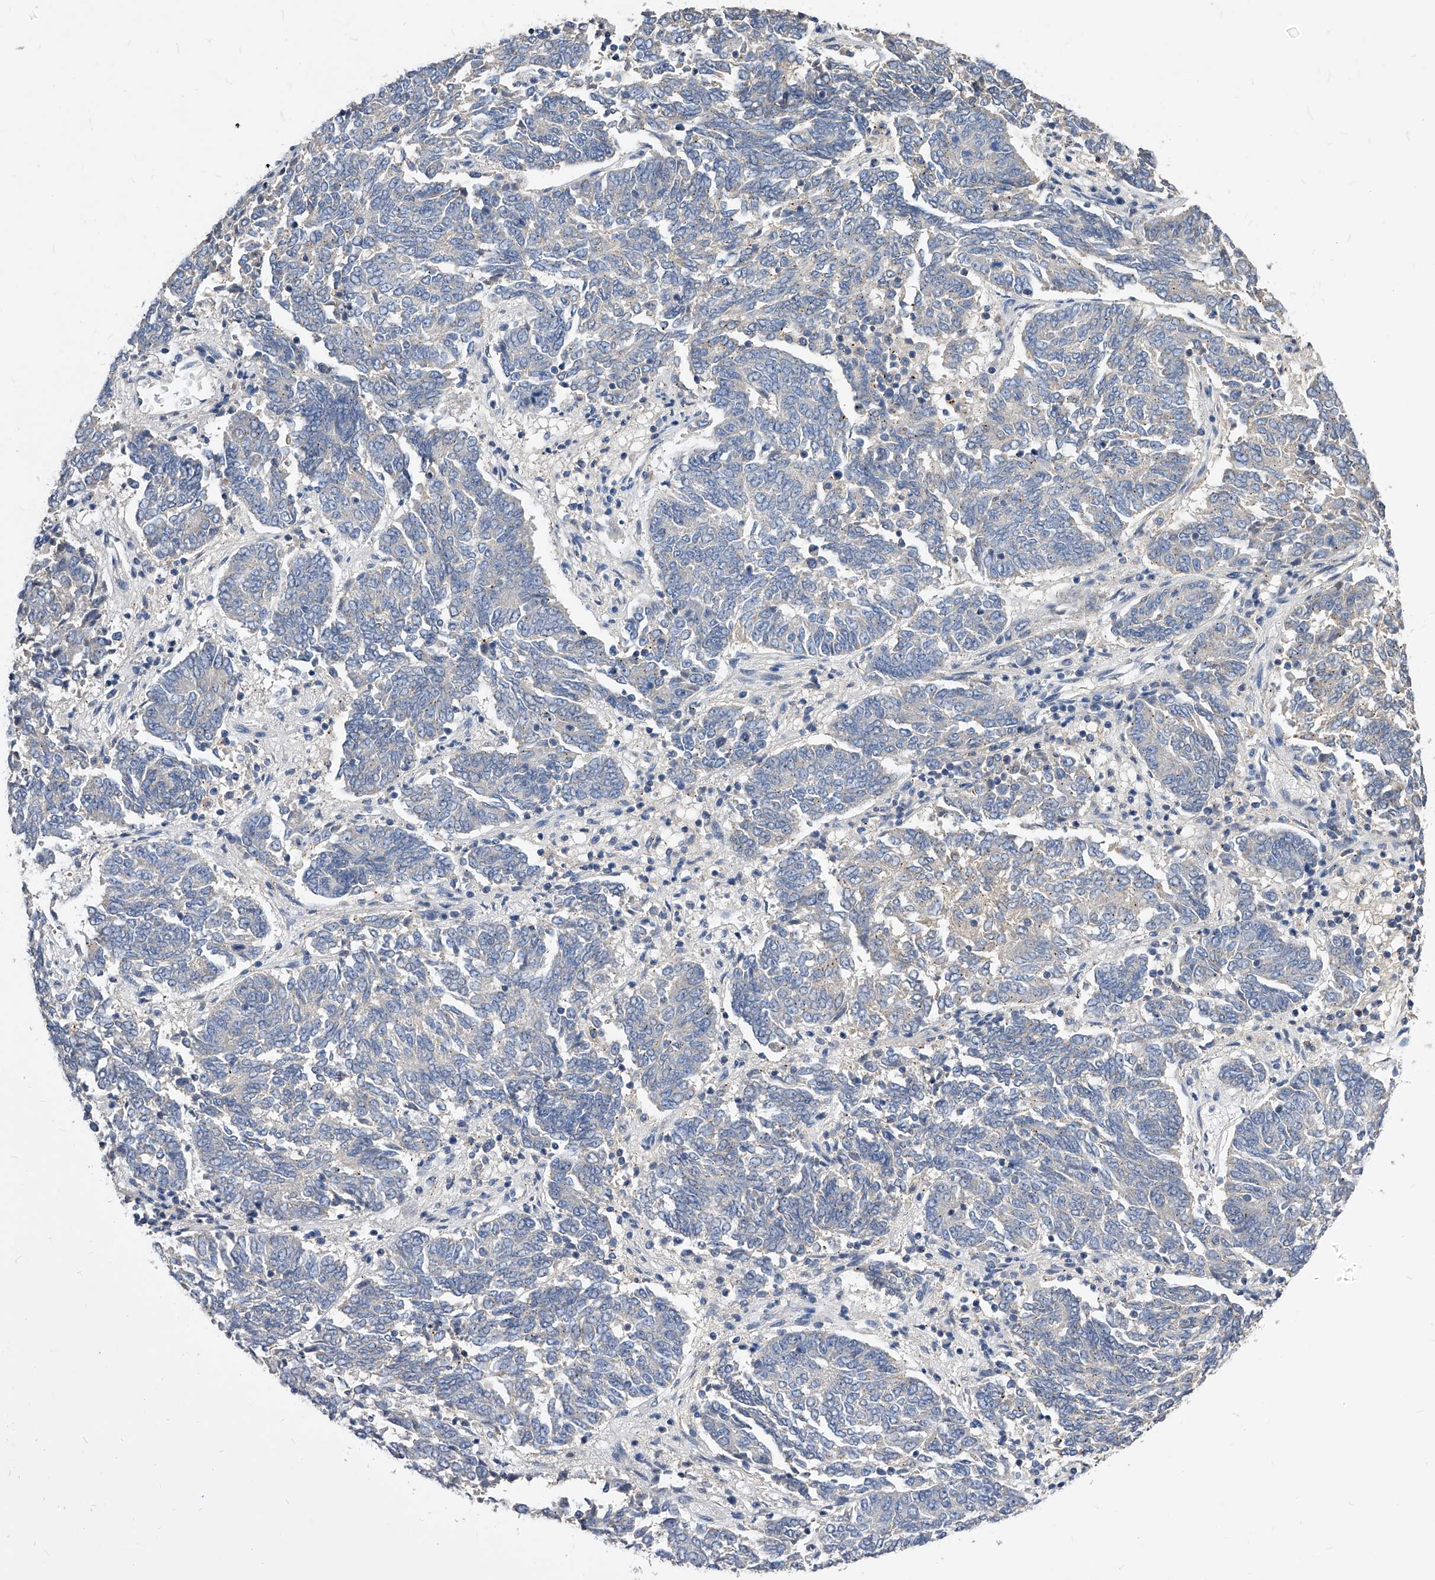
{"staining": {"intensity": "negative", "quantity": "none", "location": "none"}, "tissue": "endometrial cancer", "cell_type": "Tumor cells", "image_type": "cancer", "snomed": [{"axis": "morphology", "description": "Adenocarcinoma, NOS"}, {"axis": "topography", "description": "Endometrium"}], "caption": "Endometrial adenocarcinoma was stained to show a protein in brown. There is no significant staining in tumor cells. Brightfield microscopy of immunohistochemistry stained with DAB (3,3'-diaminobenzidine) (brown) and hematoxylin (blue), captured at high magnification.", "gene": "ARL4C", "patient": {"sex": "female", "age": 80}}